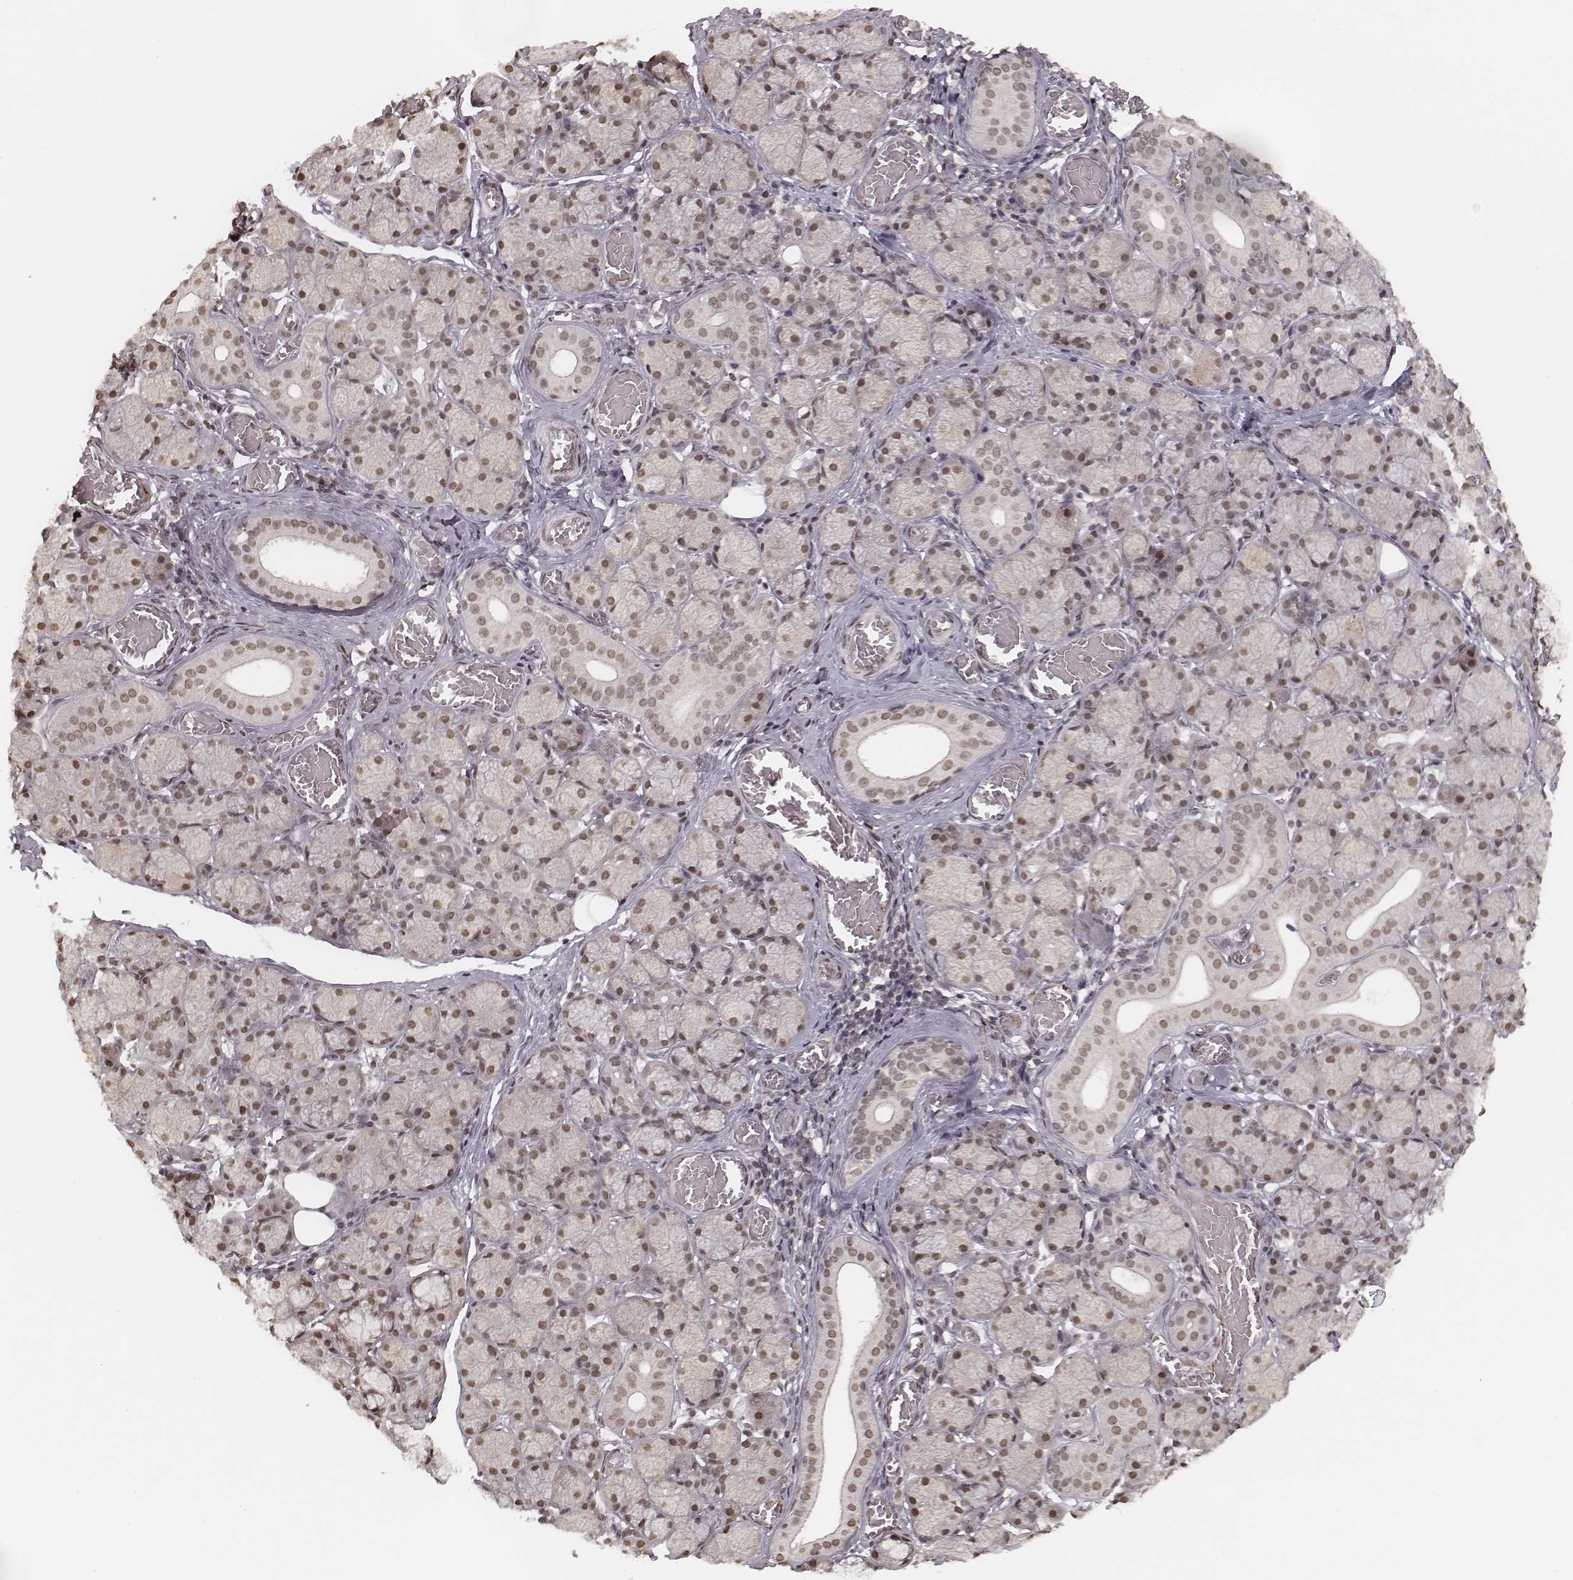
{"staining": {"intensity": "moderate", "quantity": ">75%", "location": "nuclear"}, "tissue": "salivary gland", "cell_type": "Glandular cells", "image_type": "normal", "snomed": [{"axis": "morphology", "description": "Normal tissue, NOS"}, {"axis": "topography", "description": "Salivary gland"}, {"axis": "topography", "description": "Peripheral nerve tissue"}], "caption": "A medium amount of moderate nuclear positivity is appreciated in about >75% of glandular cells in benign salivary gland. Nuclei are stained in blue.", "gene": "HMGA2", "patient": {"sex": "female", "age": 24}}